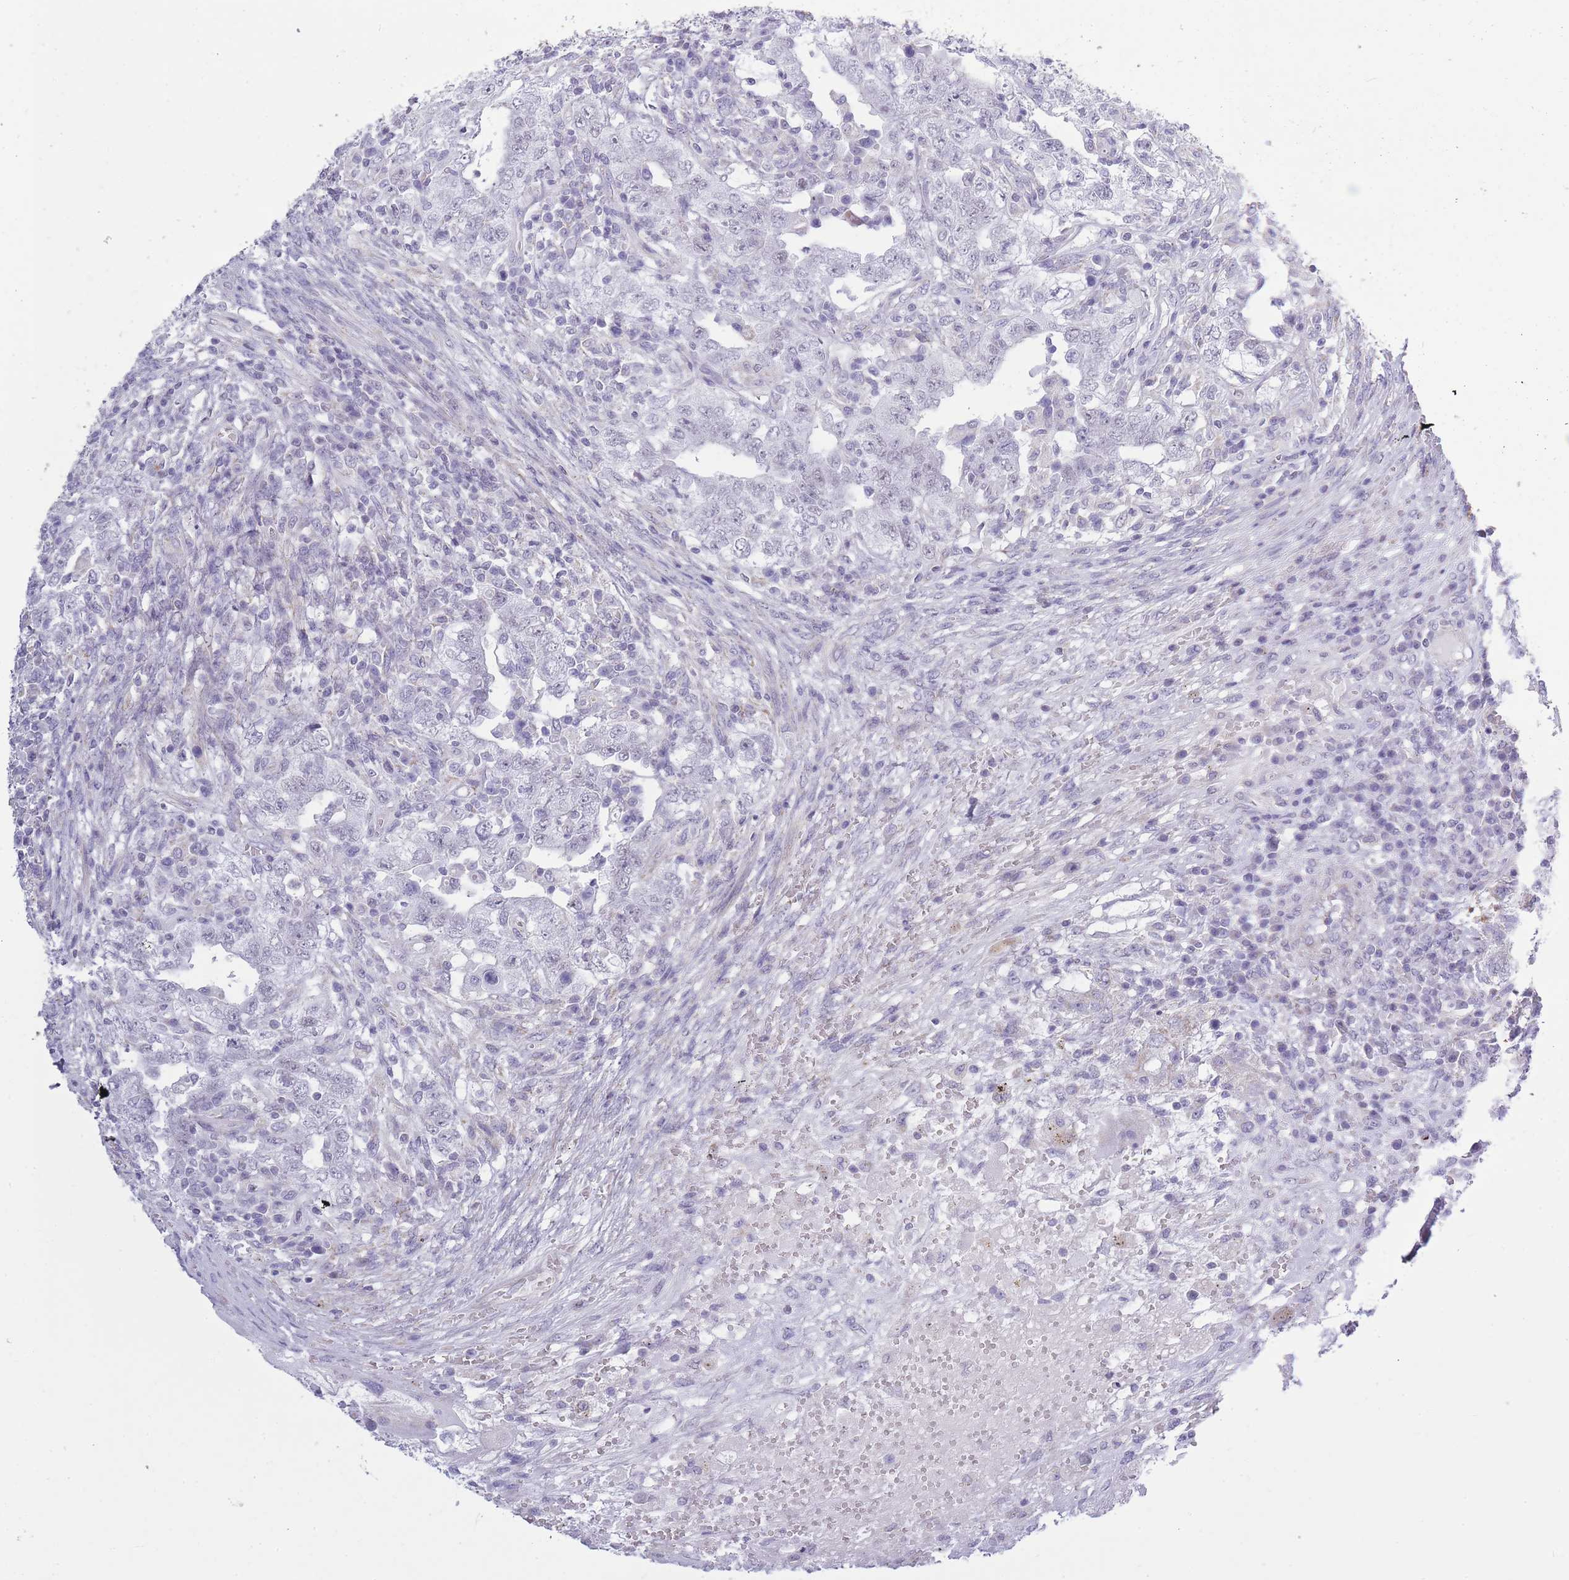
{"staining": {"intensity": "negative", "quantity": "none", "location": "none"}, "tissue": "testis cancer", "cell_type": "Tumor cells", "image_type": "cancer", "snomed": [{"axis": "morphology", "description": "Carcinoma, Embryonal, NOS"}, {"axis": "topography", "description": "Testis"}], "caption": "High power microscopy image of an immunohistochemistry micrograph of embryonal carcinoma (testis), revealing no significant positivity in tumor cells. Nuclei are stained in blue.", "gene": "ZBTB24", "patient": {"sex": "male", "age": 26}}